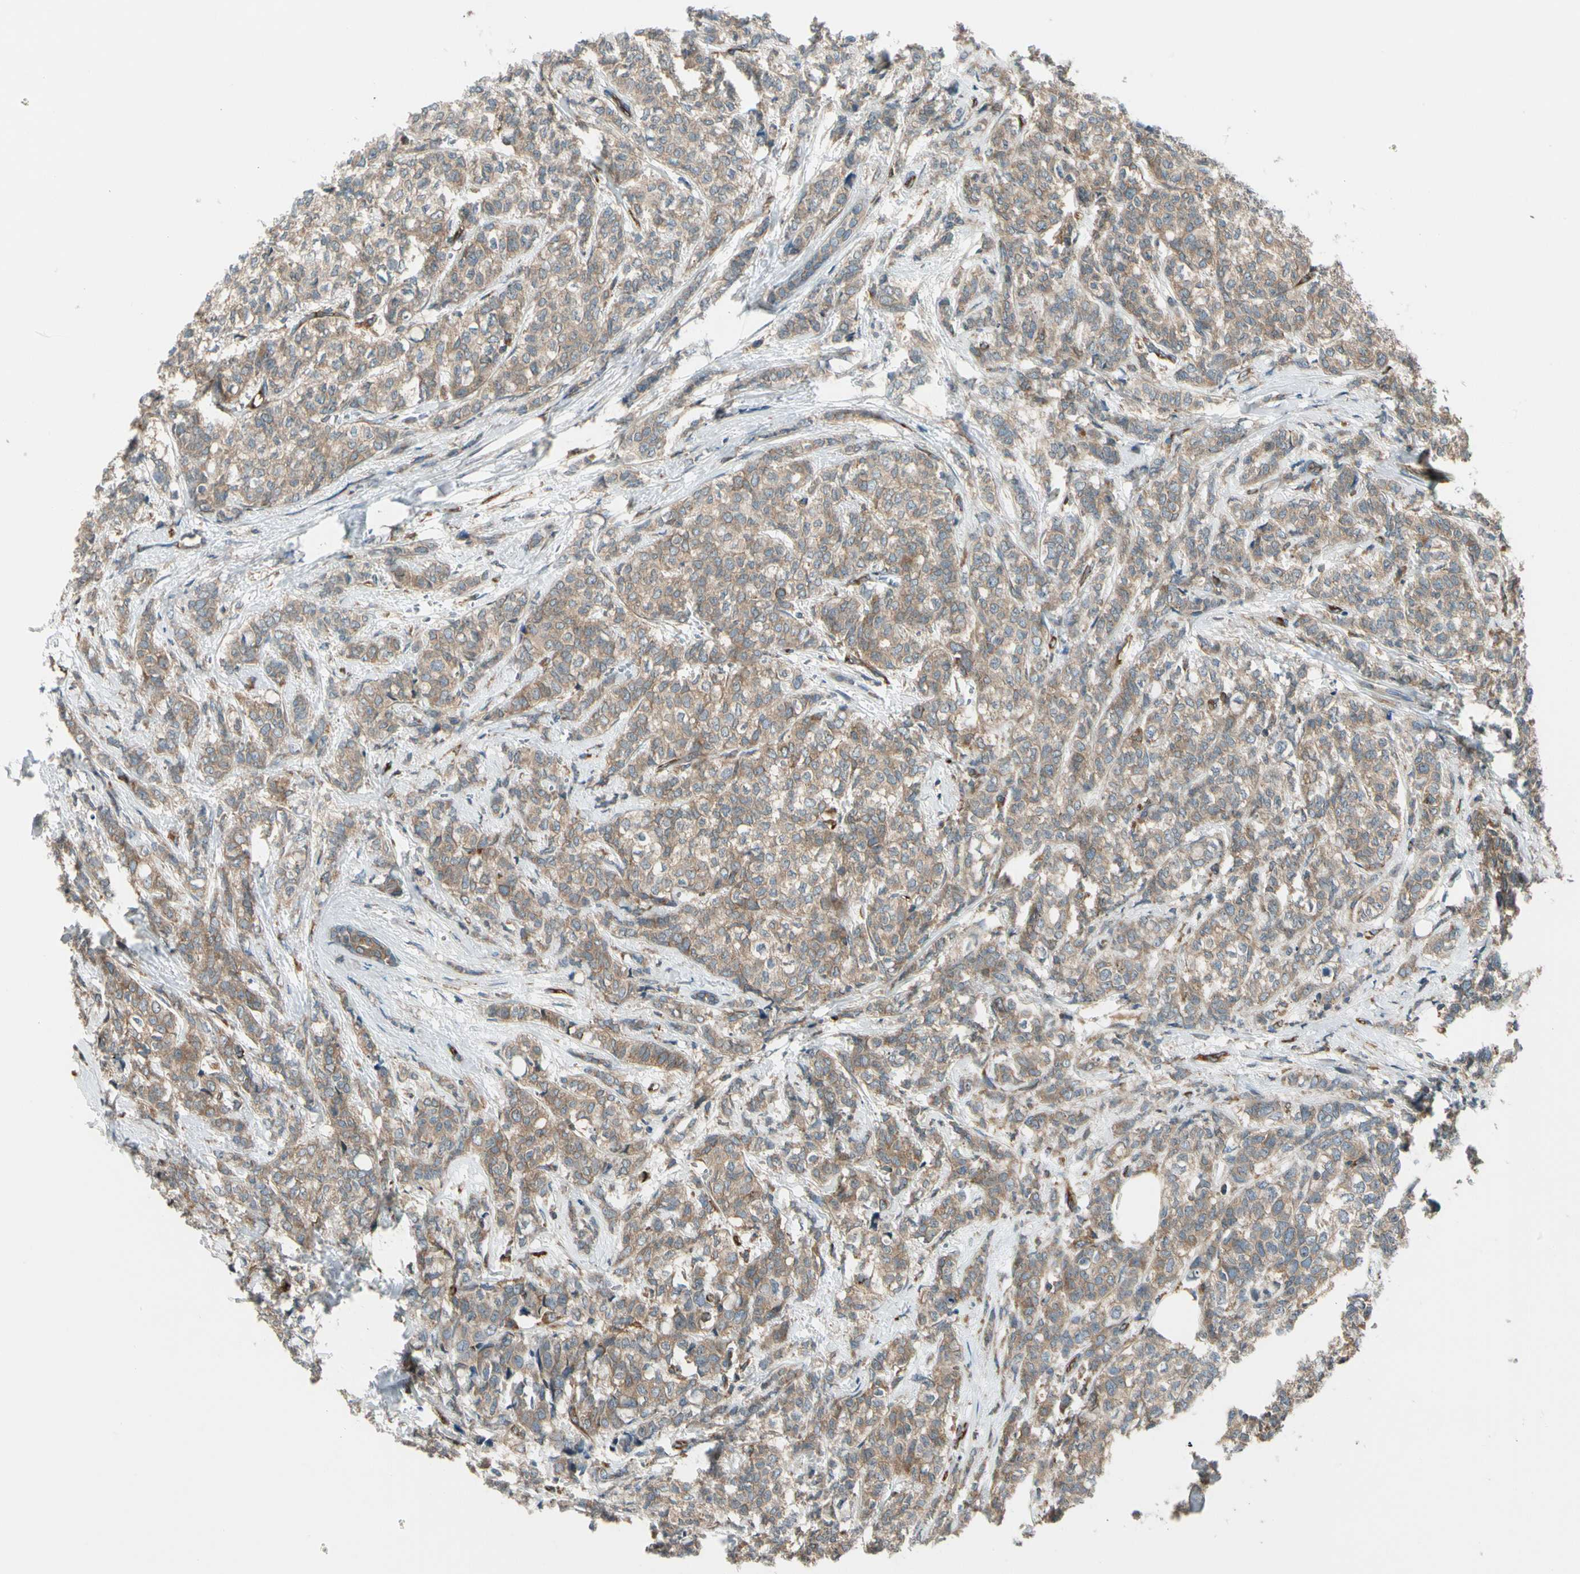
{"staining": {"intensity": "moderate", "quantity": ">75%", "location": "cytoplasmic/membranous"}, "tissue": "breast cancer", "cell_type": "Tumor cells", "image_type": "cancer", "snomed": [{"axis": "morphology", "description": "Lobular carcinoma"}, {"axis": "topography", "description": "Breast"}], "caption": "The image demonstrates staining of lobular carcinoma (breast), revealing moderate cytoplasmic/membranous protein positivity (brown color) within tumor cells.", "gene": "TRIO", "patient": {"sex": "female", "age": 60}}